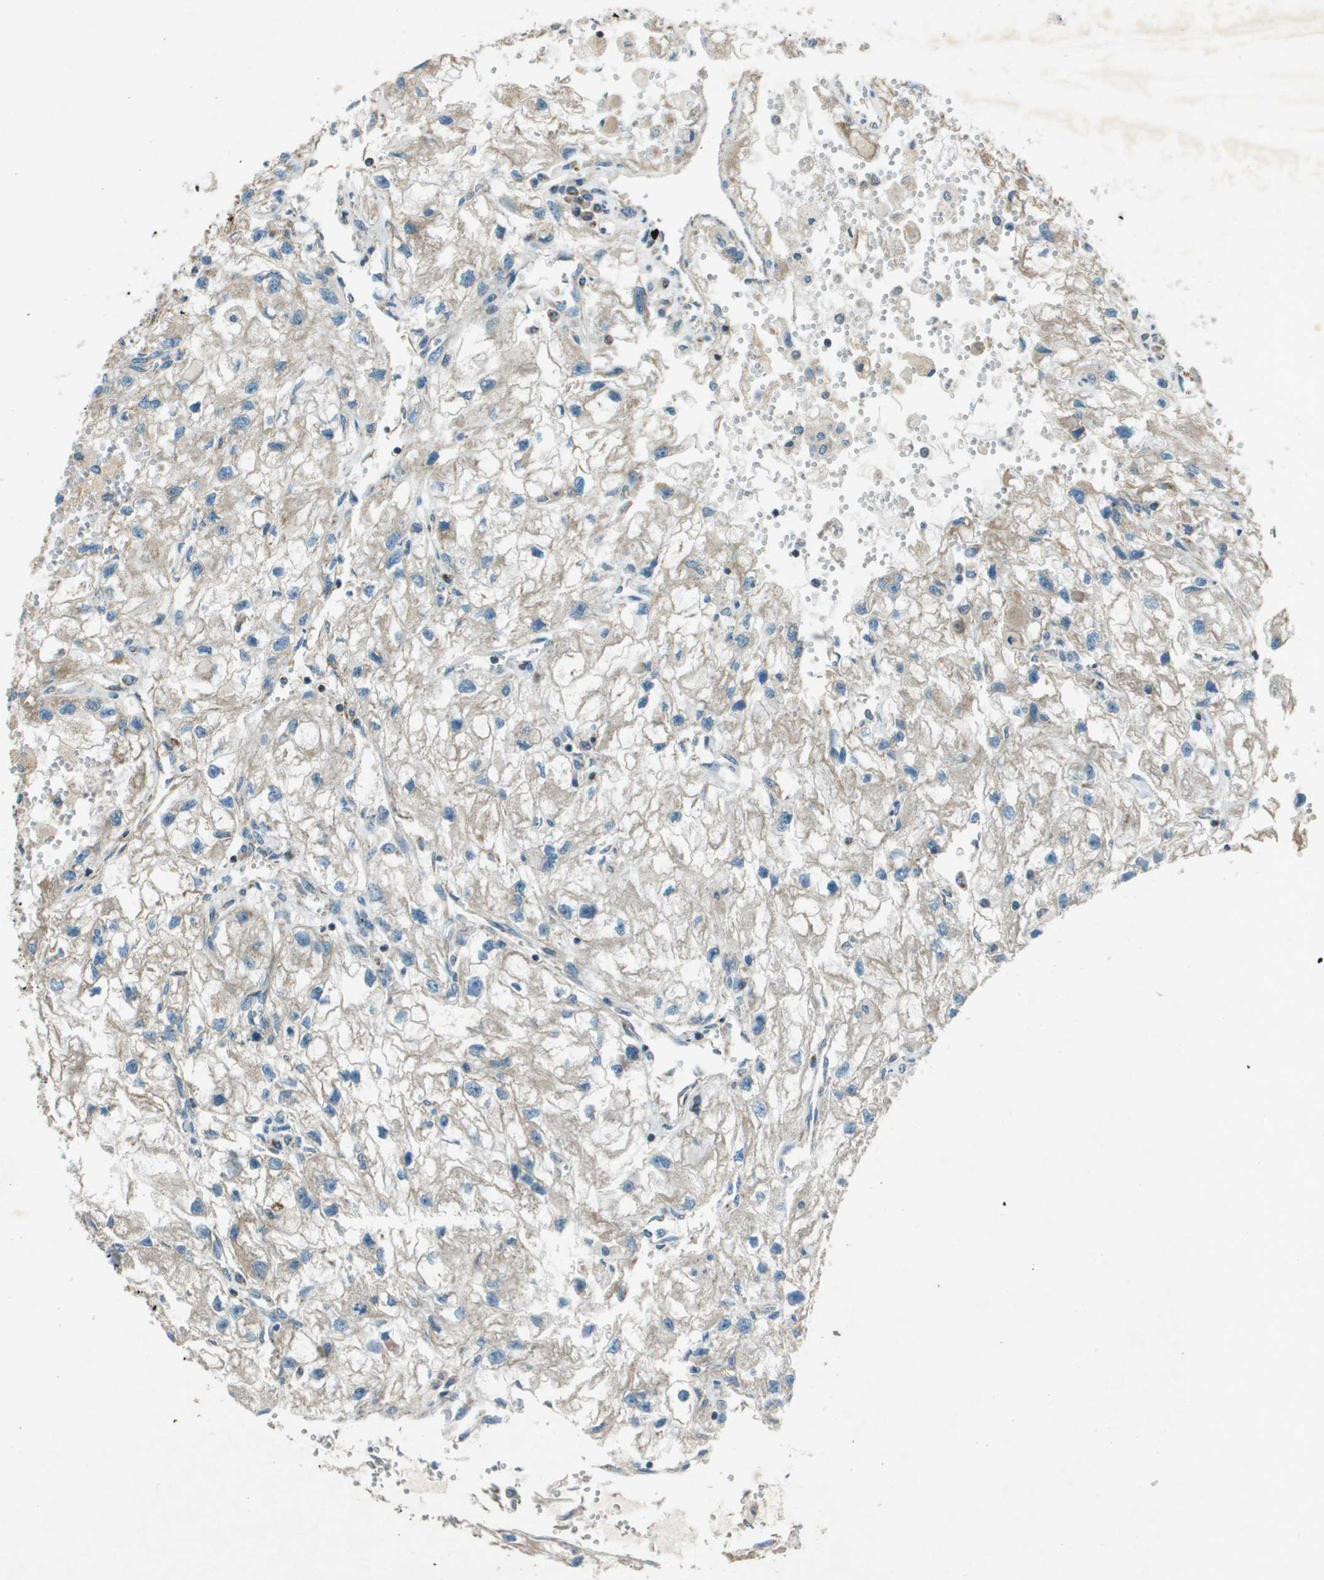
{"staining": {"intensity": "weak", "quantity": ">75%", "location": "cytoplasmic/membranous"}, "tissue": "renal cancer", "cell_type": "Tumor cells", "image_type": "cancer", "snomed": [{"axis": "morphology", "description": "Adenocarcinoma, NOS"}, {"axis": "topography", "description": "Kidney"}], "caption": "Tumor cells exhibit low levels of weak cytoplasmic/membranous positivity in about >75% of cells in renal cancer.", "gene": "MIGA1", "patient": {"sex": "female", "age": 70}}